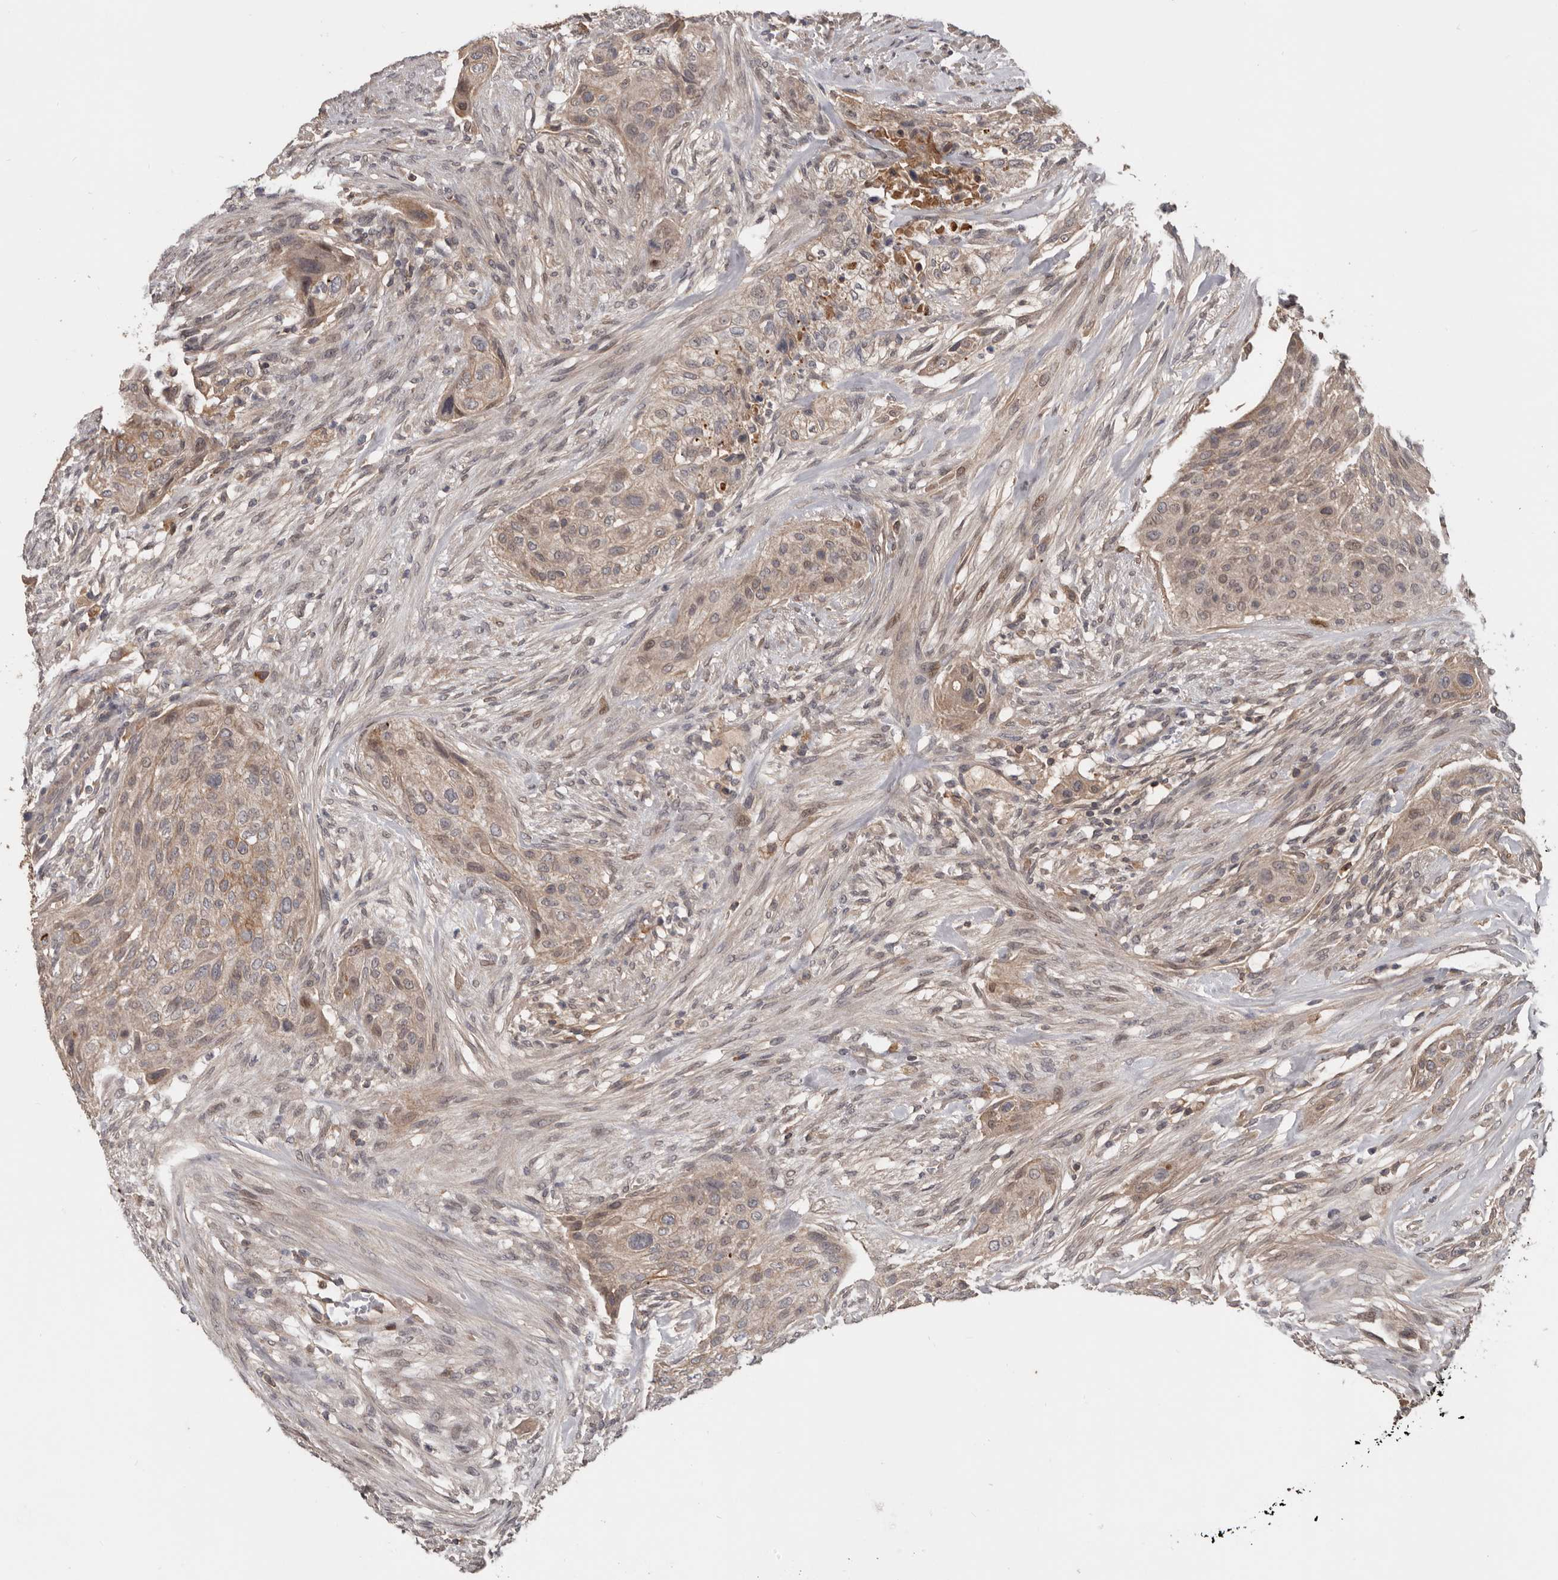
{"staining": {"intensity": "weak", "quantity": ">75%", "location": "cytoplasmic/membranous,nuclear"}, "tissue": "urothelial cancer", "cell_type": "Tumor cells", "image_type": "cancer", "snomed": [{"axis": "morphology", "description": "Urothelial carcinoma, High grade"}, {"axis": "topography", "description": "Urinary bladder"}], "caption": "Weak cytoplasmic/membranous and nuclear staining is present in approximately >75% of tumor cells in urothelial carcinoma (high-grade).", "gene": "NMUR1", "patient": {"sex": "male", "age": 35}}